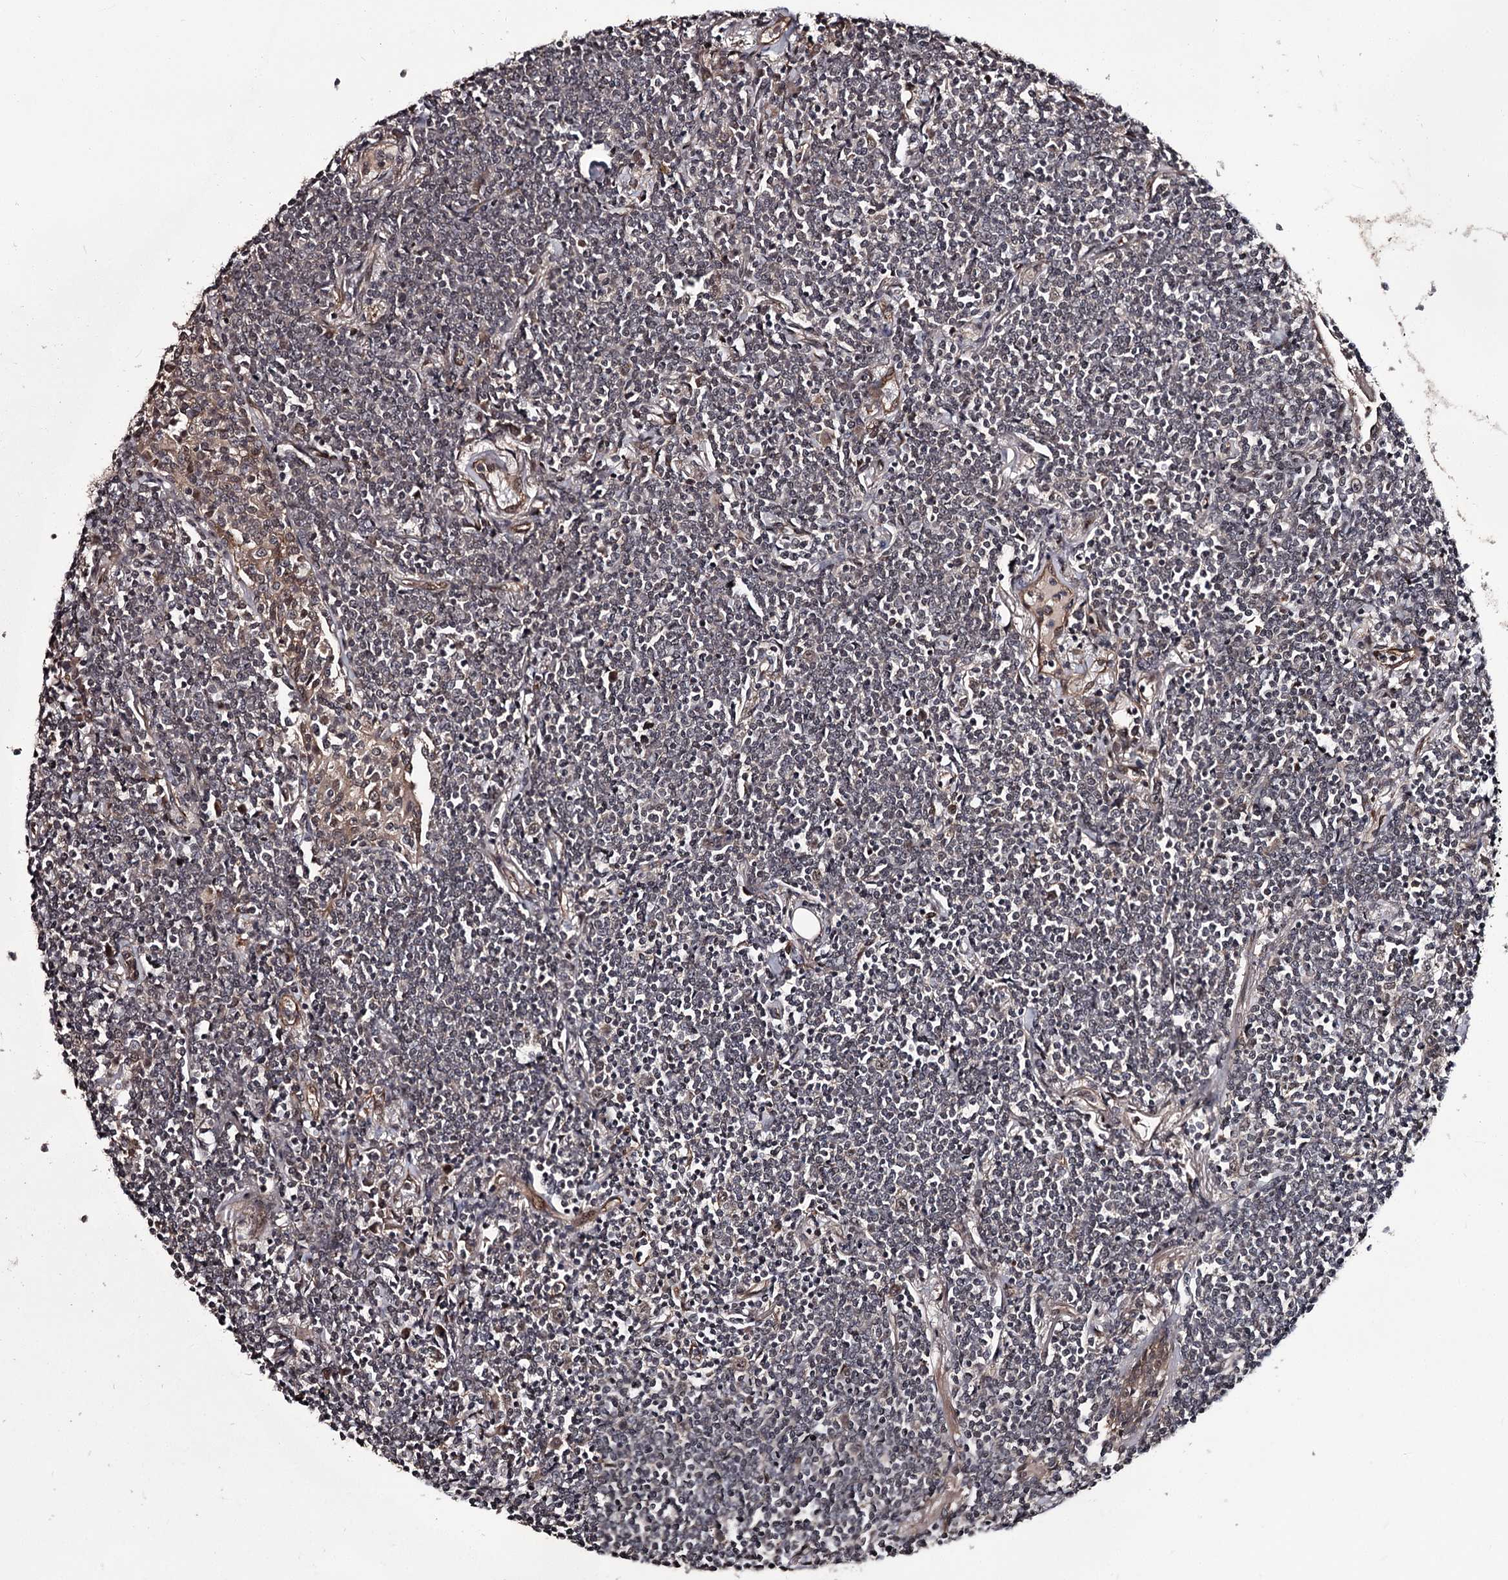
{"staining": {"intensity": "weak", "quantity": "25%-75%", "location": "nuclear"}, "tissue": "lymphoma", "cell_type": "Tumor cells", "image_type": "cancer", "snomed": [{"axis": "morphology", "description": "Malignant lymphoma, non-Hodgkin's type, Low grade"}, {"axis": "topography", "description": "Lung"}], "caption": "Low-grade malignant lymphoma, non-Hodgkin's type tissue exhibits weak nuclear expression in about 25%-75% of tumor cells", "gene": "CDC42EP2", "patient": {"sex": "female", "age": 71}}